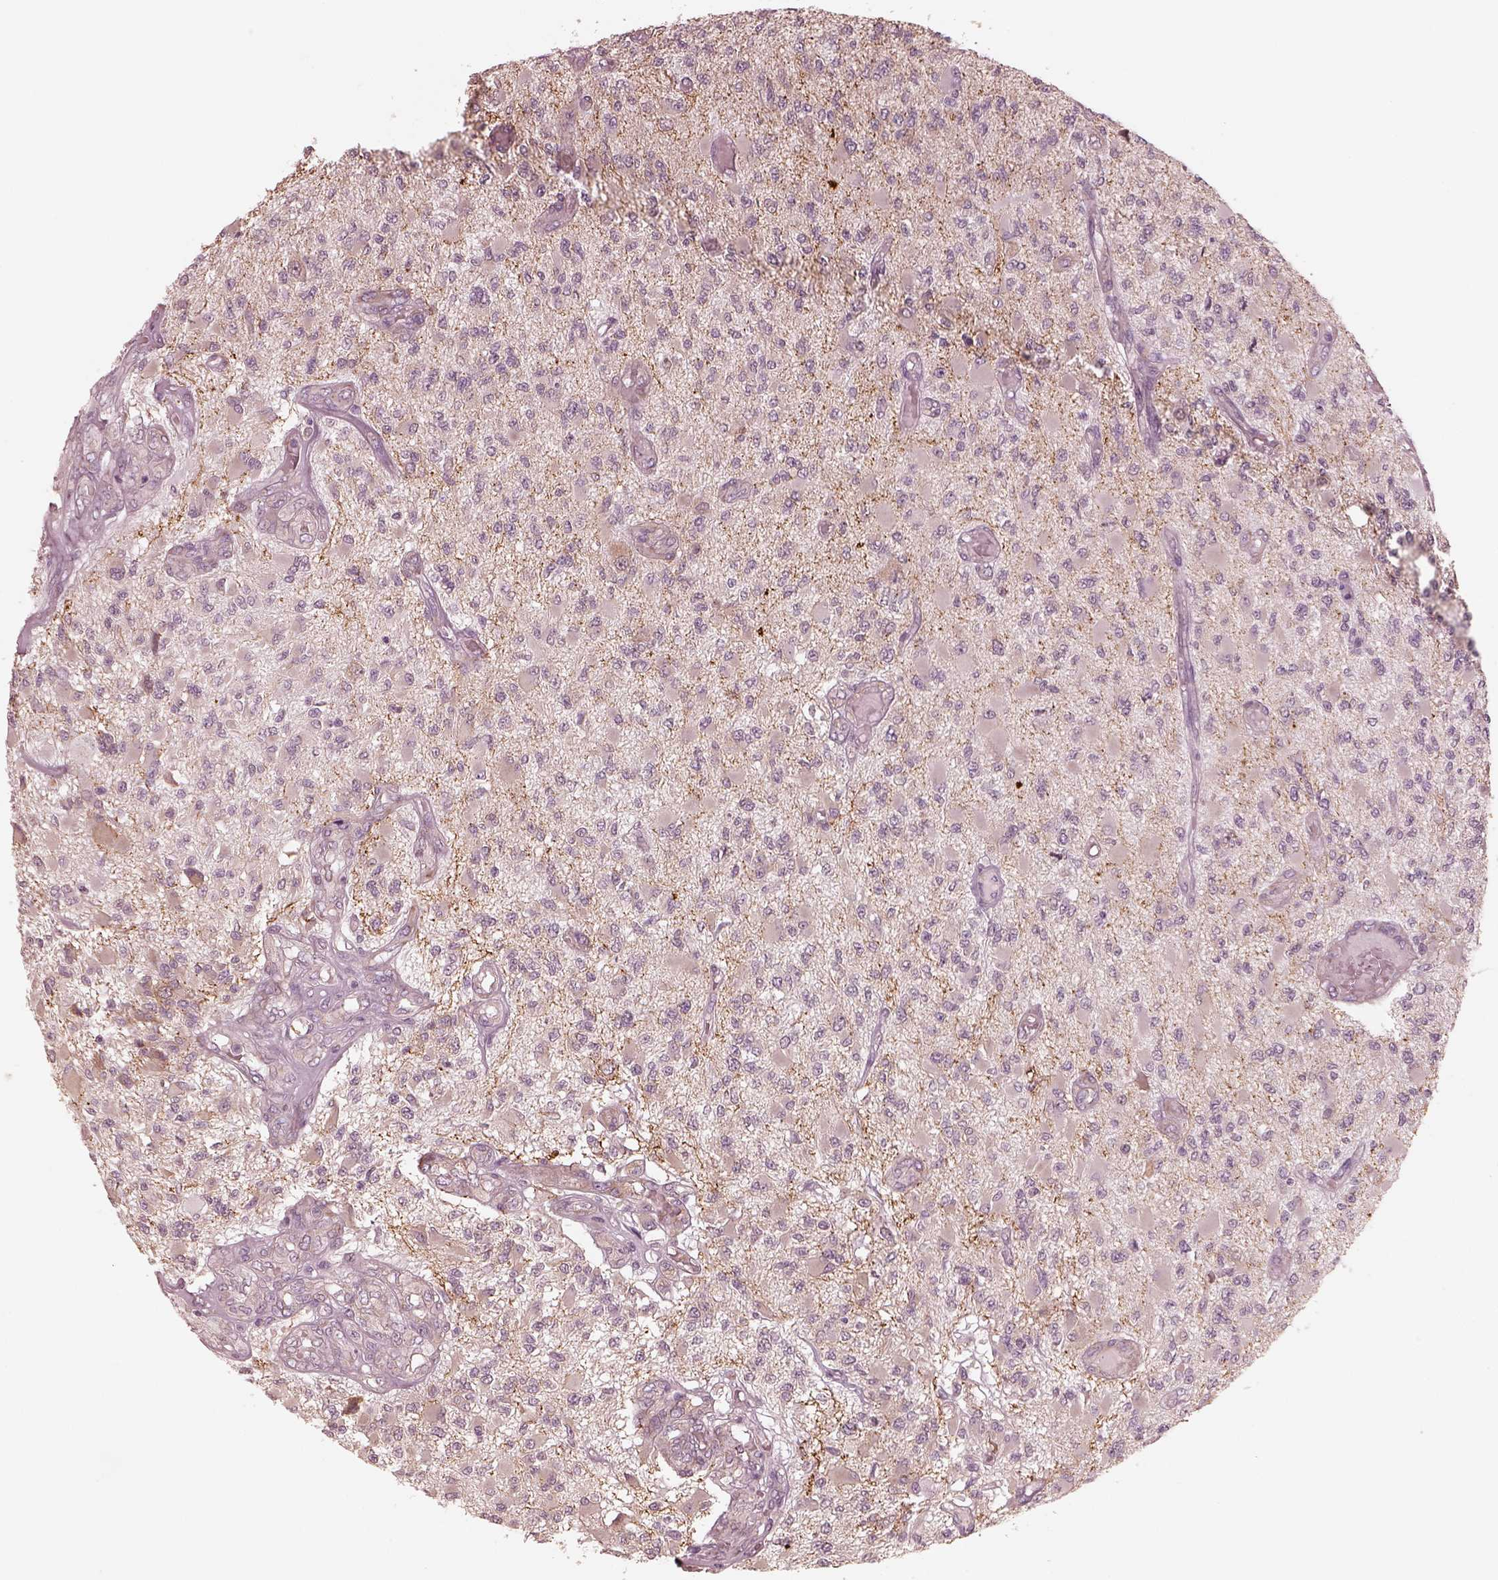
{"staining": {"intensity": "negative", "quantity": "none", "location": "none"}, "tissue": "glioma", "cell_type": "Tumor cells", "image_type": "cancer", "snomed": [{"axis": "morphology", "description": "Glioma, malignant, High grade"}, {"axis": "topography", "description": "Brain"}], "caption": "DAB immunohistochemical staining of human malignant glioma (high-grade) displays no significant positivity in tumor cells. Brightfield microscopy of IHC stained with DAB (brown) and hematoxylin (blue), captured at high magnification.", "gene": "RAB3C", "patient": {"sex": "female", "age": 63}}